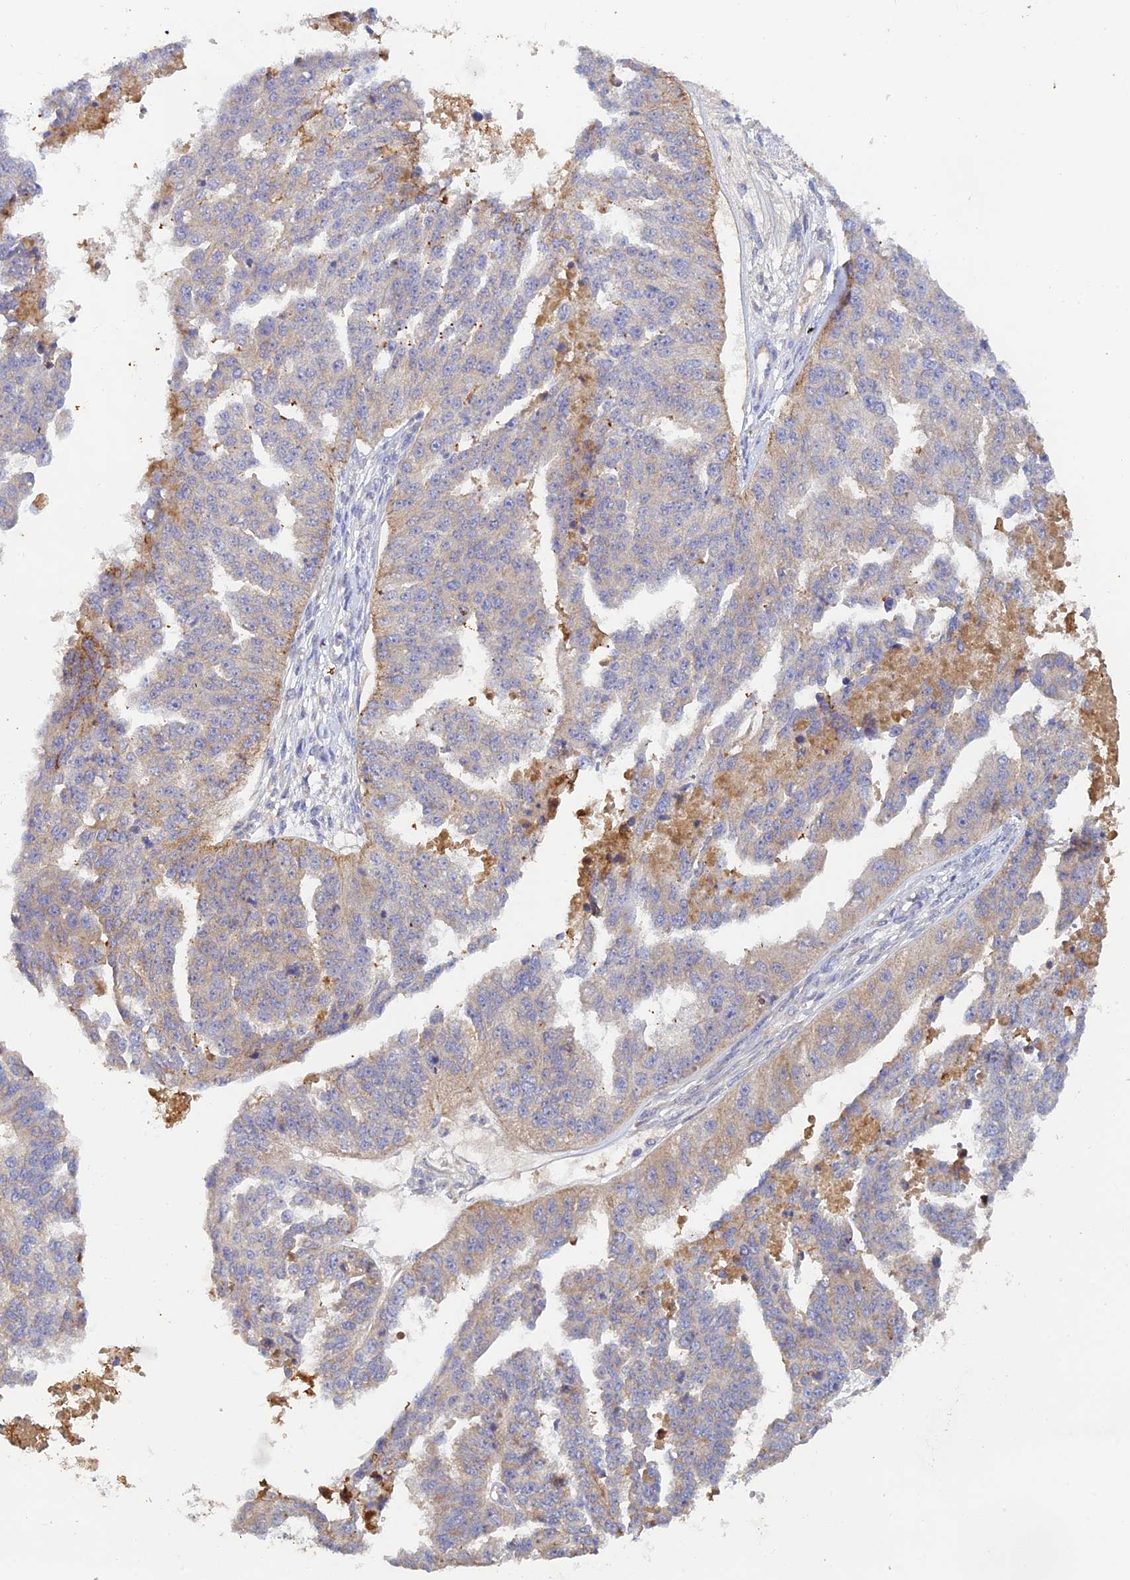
{"staining": {"intensity": "moderate", "quantity": "<25%", "location": "cytoplasmic/membranous"}, "tissue": "ovarian cancer", "cell_type": "Tumor cells", "image_type": "cancer", "snomed": [{"axis": "morphology", "description": "Cystadenocarcinoma, serous, NOS"}, {"axis": "topography", "description": "Ovary"}], "caption": "IHC photomicrograph of human serous cystadenocarcinoma (ovarian) stained for a protein (brown), which displays low levels of moderate cytoplasmic/membranous expression in about <25% of tumor cells.", "gene": "ACSM5", "patient": {"sex": "female", "age": 58}}